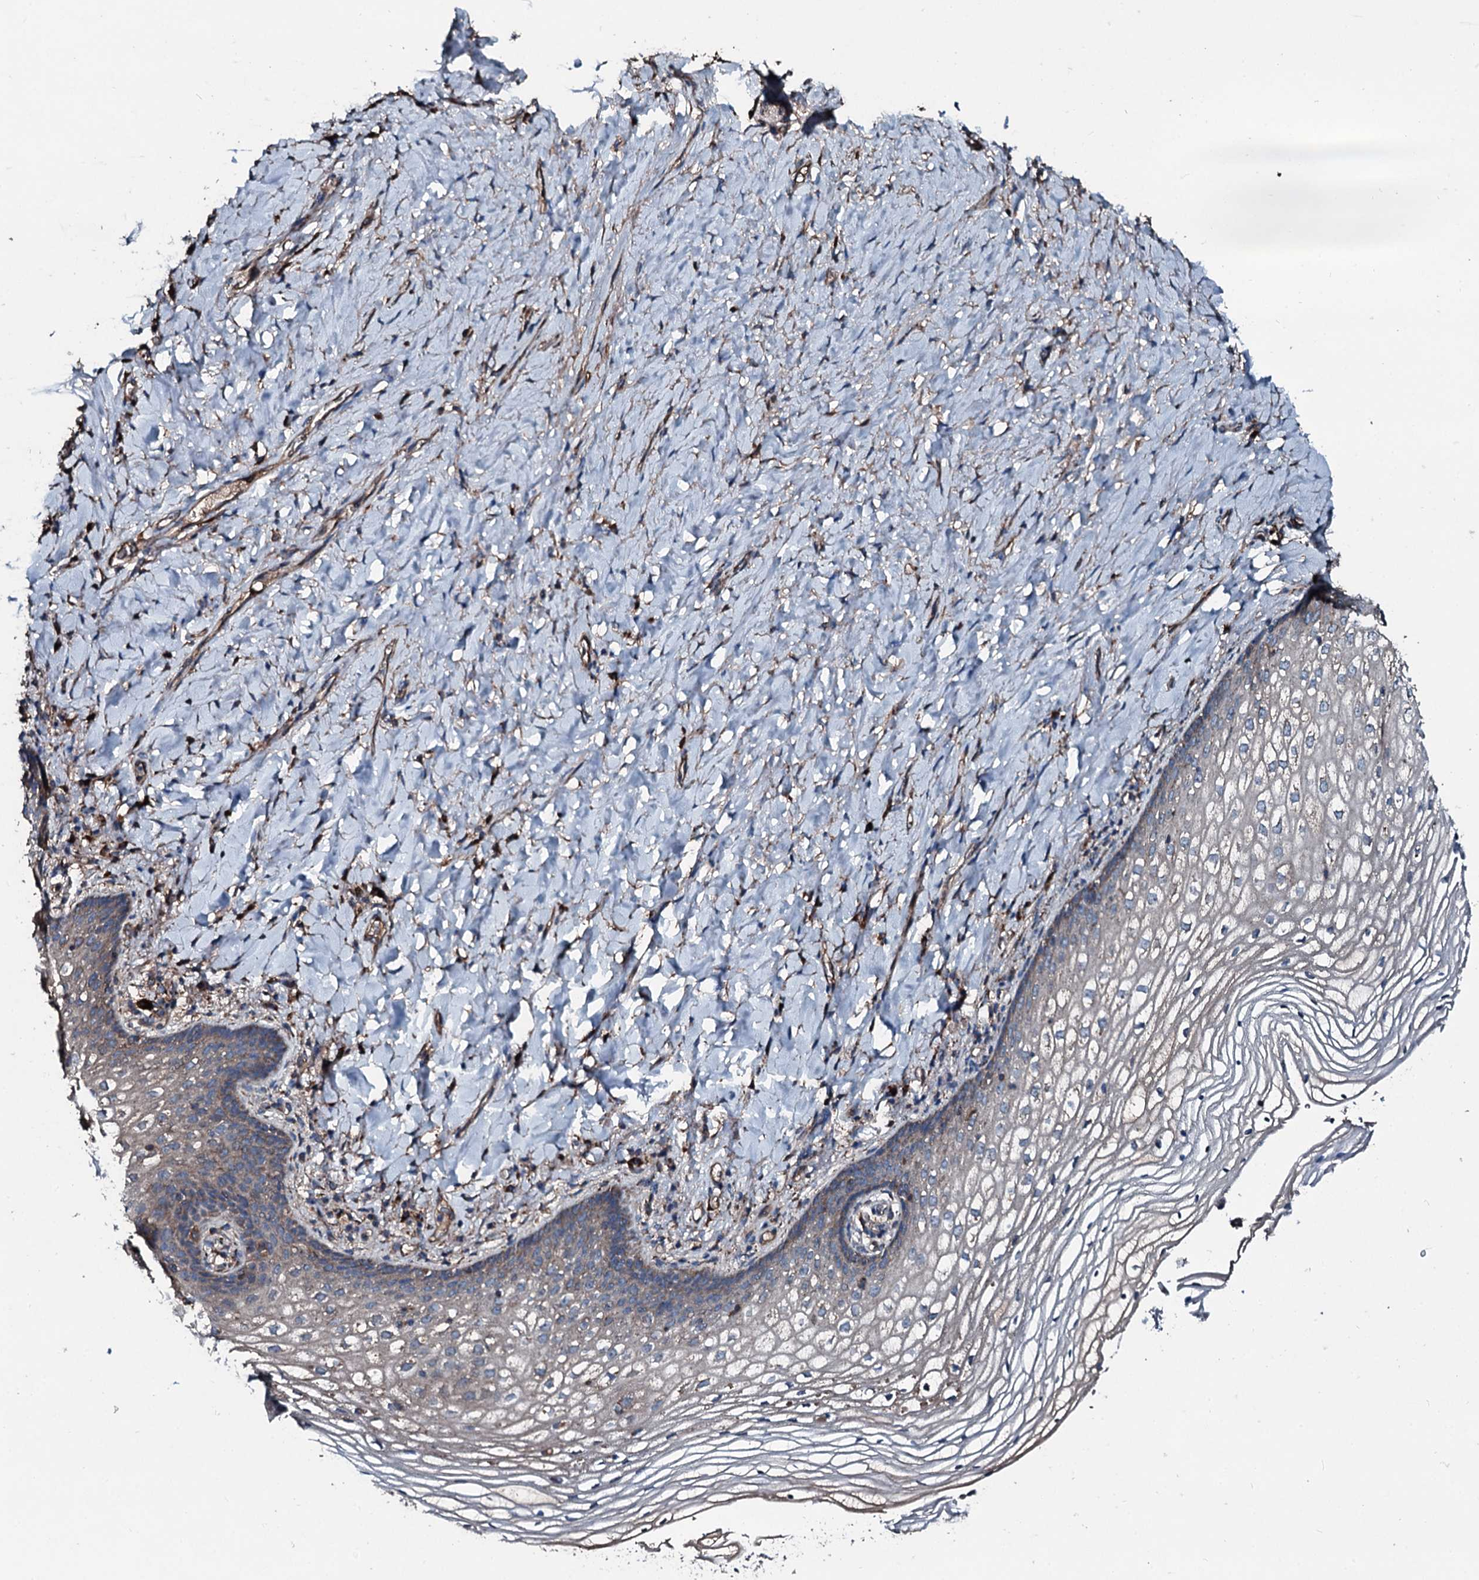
{"staining": {"intensity": "weak", "quantity": "<25%", "location": "cytoplasmic/membranous"}, "tissue": "vagina", "cell_type": "Squamous epithelial cells", "image_type": "normal", "snomed": [{"axis": "morphology", "description": "Normal tissue, NOS"}, {"axis": "topography", "description": "Vagina"}], "caption": "Image shows no significant protein expression in squamous epithelial cells of normal vagina. Brightfield microscopy of IHC stained with DAB (brown) and hematoxylin (blue), captured at high magnification.", "gene": "ACSS3", "patient": {"sex": "female", "age": 60}}